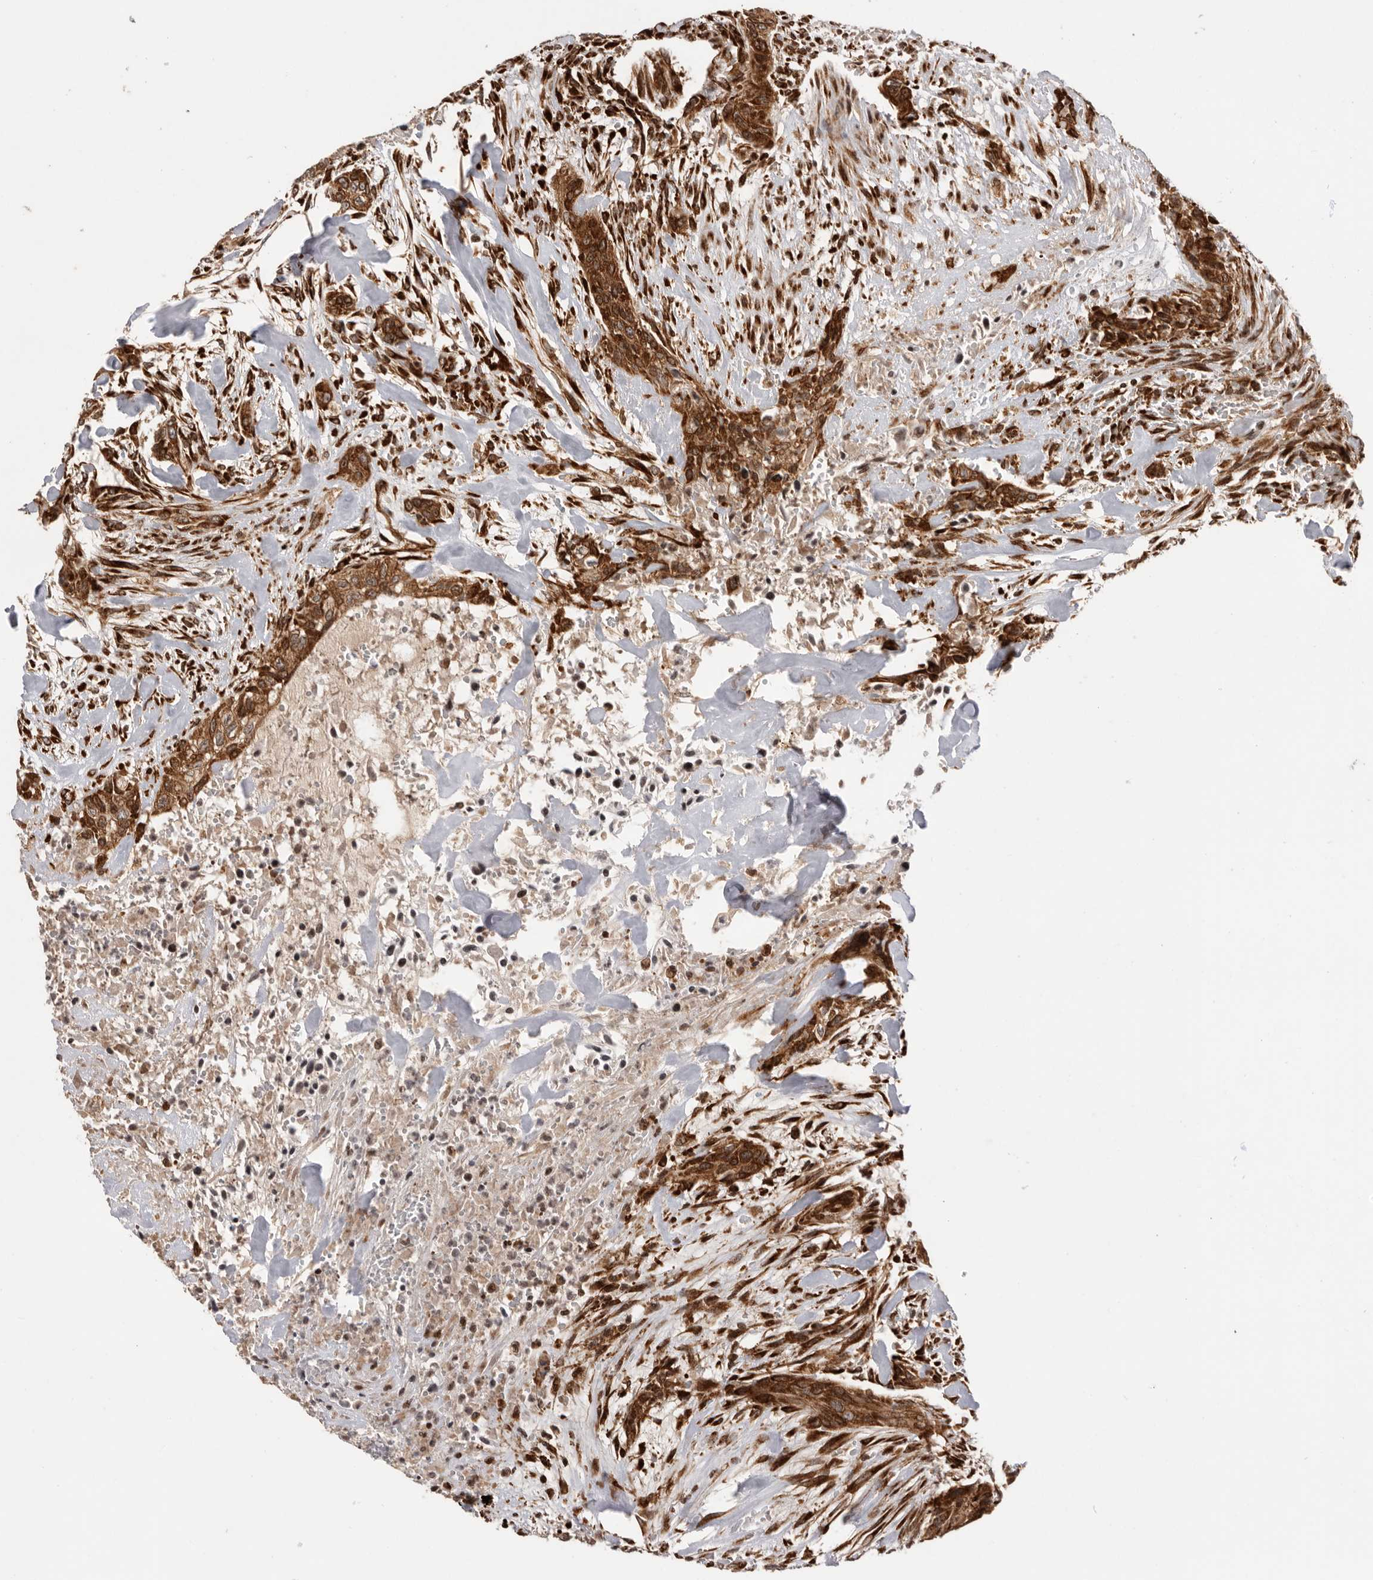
{"staining": {"intensity": "strong", "quantity": ">75%", "location": "cytoplasmic/membranous"}, "tissue": "urothelial cancer", "cell_type": "Tumor cells", "image_type": "cancer", "snomed": [{"axis": "morphology", "description": "Urothelial carcinoma, High grade"}, {"axis": "topography", "description": "Urinary bladder"}], "caption": "Protein analysis of urothelial cancer tissue displays strong cytoplasmic/membranous positivity in approximately >75% of tumor cells. (DAB (3,3'-diaminobenzidine) IHC, brown staining for protein, blue staining for nuclei).", "gene": "FZD3", "patient": {"sex": "male", "age": 35}}